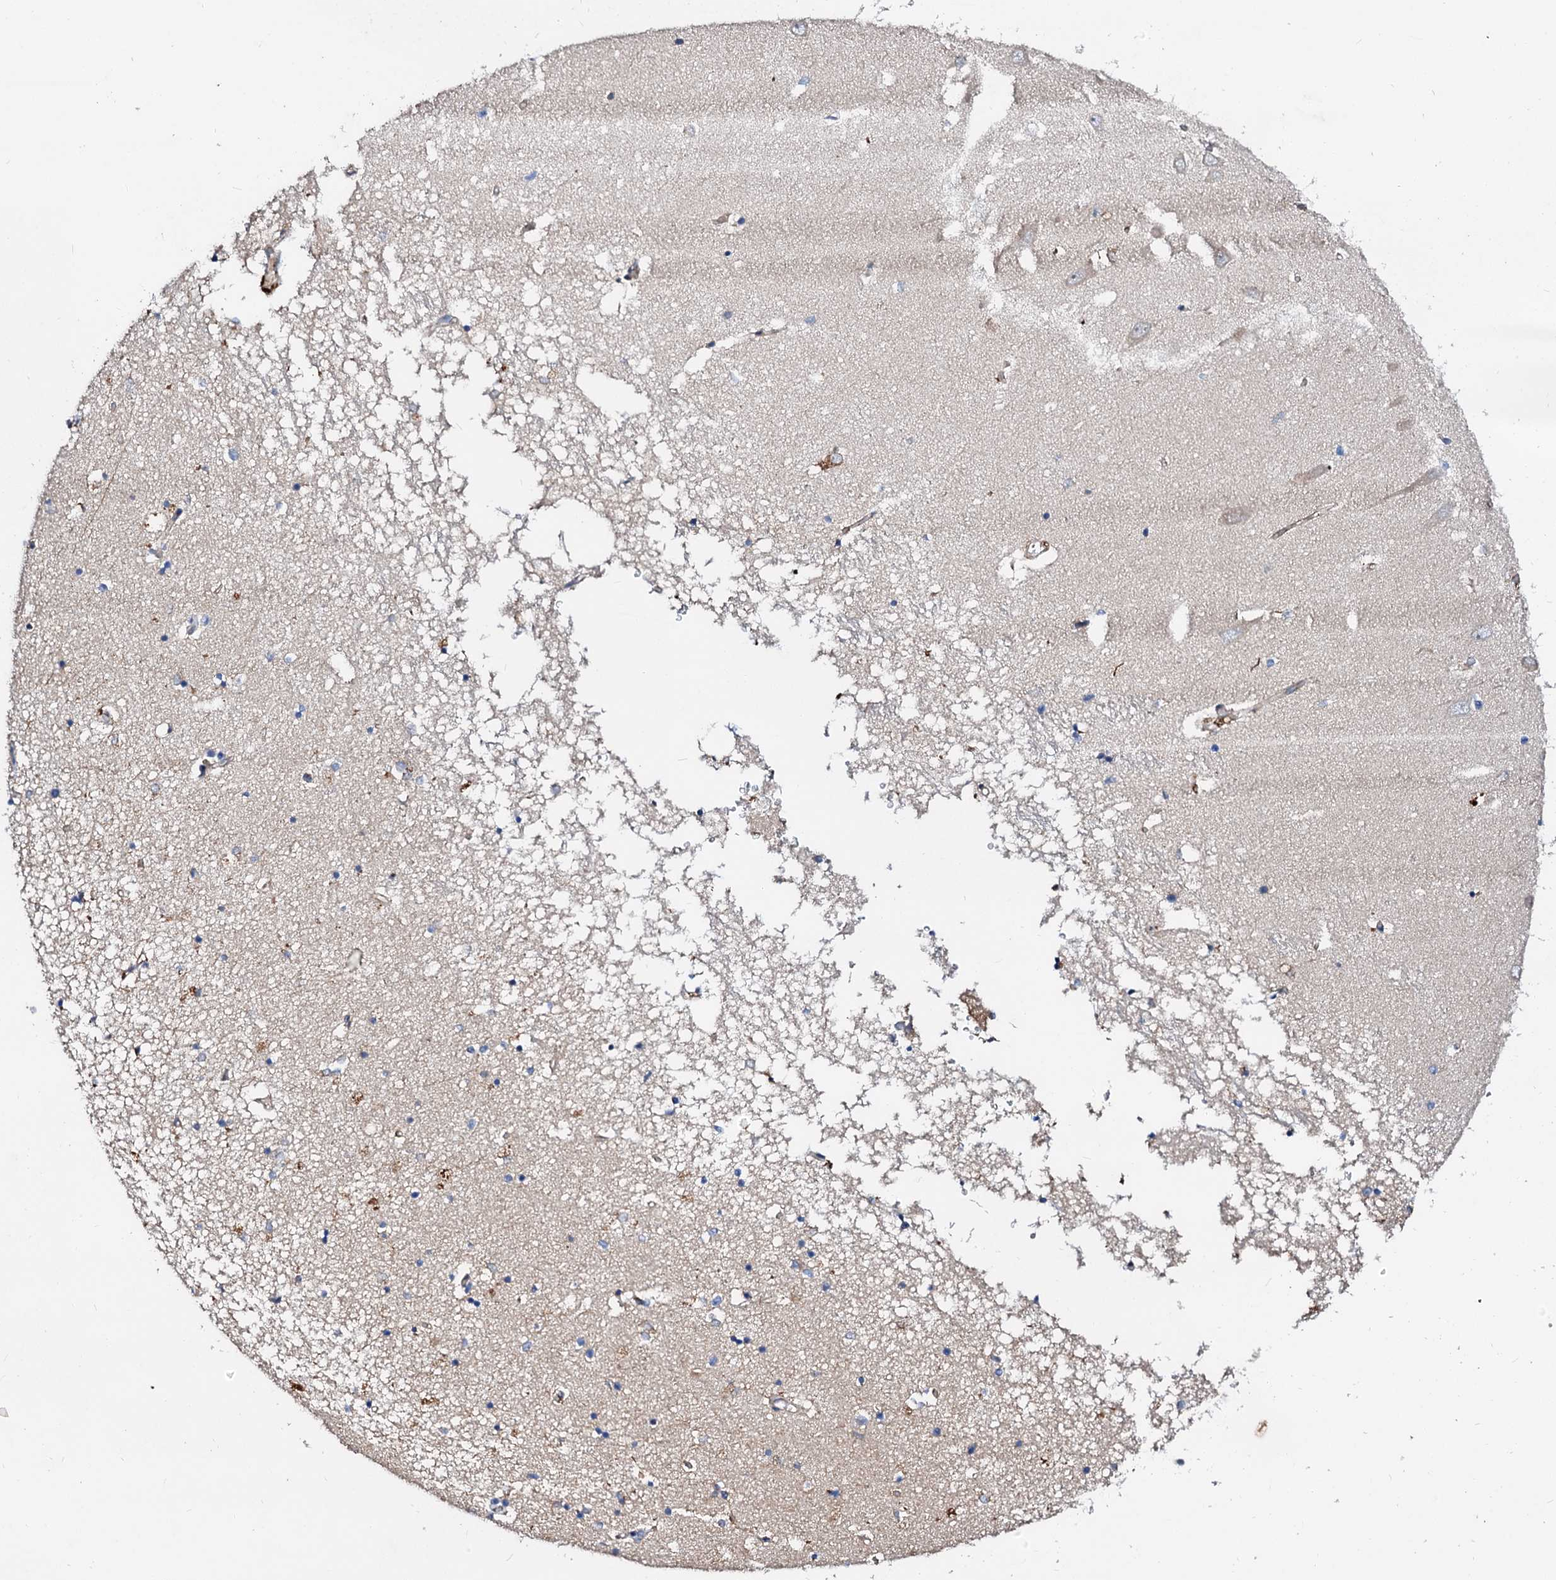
{"staining": {"intensity": "weak", "quantity": "<25%", "location": "cytoplasmic/membranous"}, "tissue": "hippocampus", "cell_type": "Glial cells", "image_type": "normal", "snomed": [{"axis": "morphology", "description": "Normal tissue, NOS"}, {"axis": "topography", "description": "Hippocampus"}], "caption": "Immunohistochemistry (IHC) image of unremarkable human hippocampus stained for a protein (brown), which reveals no positivity in glial cells. Nuclei are stained in blue.", "gene": "FIBIN", "patient": {"sex": "male", "age": 70}}